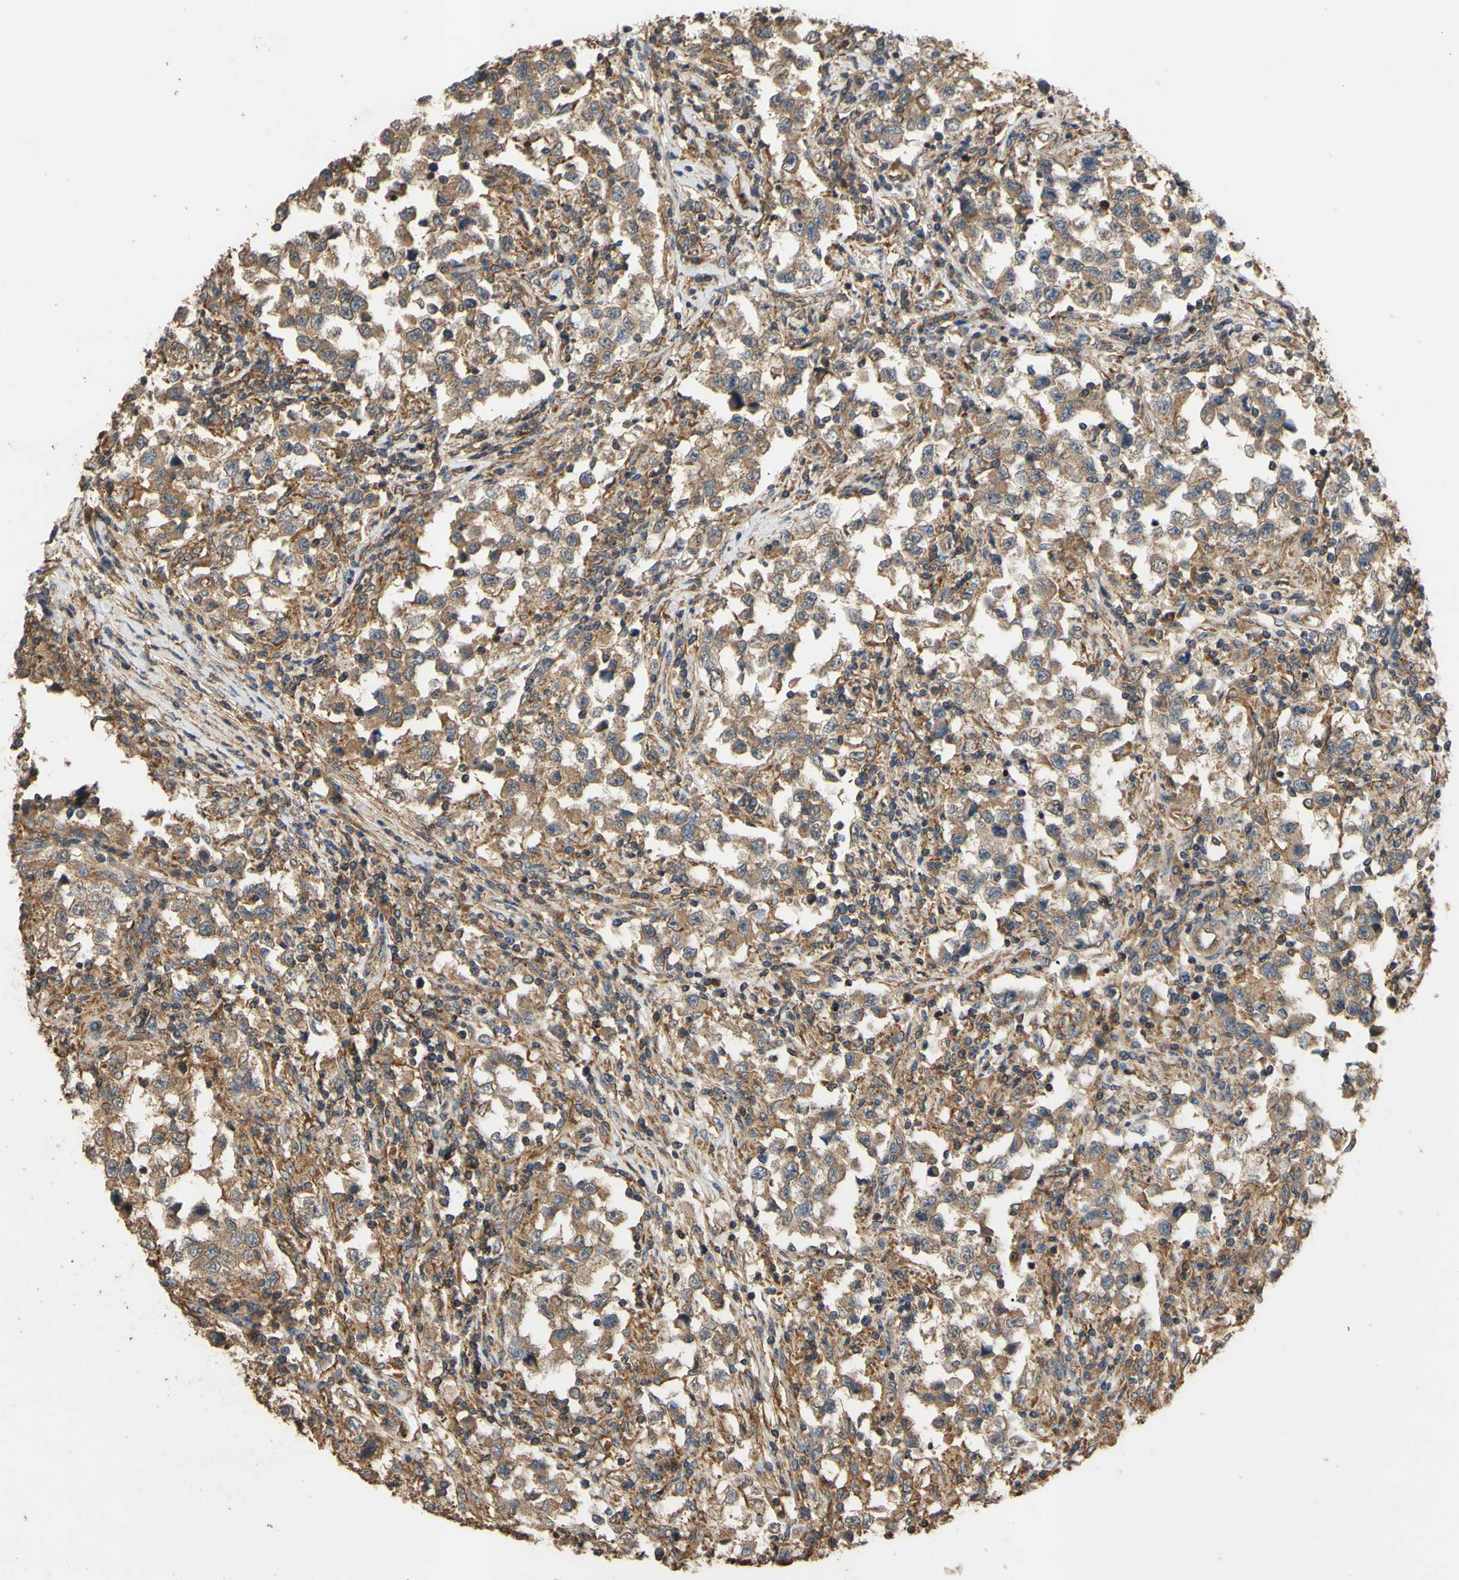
{"staining": {"intensity": "moderate", "quantity": ">75%", "location": "cytoplasmic/membranous"}, "tissue": "testis cancer", "cell_type": "Tumor cells", "image_type": "cancer", "snomed": [{"axis": "morphology", "description": "Carcinoma, Embryonal, NOS"}, {"axis": "topography", "description": "Testis"}], "caption": "A high-resolution image shows IHC staining of embryonal carcinoma (testis), which shows moderate cytoplasmic/membranous expression in approximately >75% of tumor cells.", "gene": "CTTN", "patient": {"sex": "male", "age": 21}}